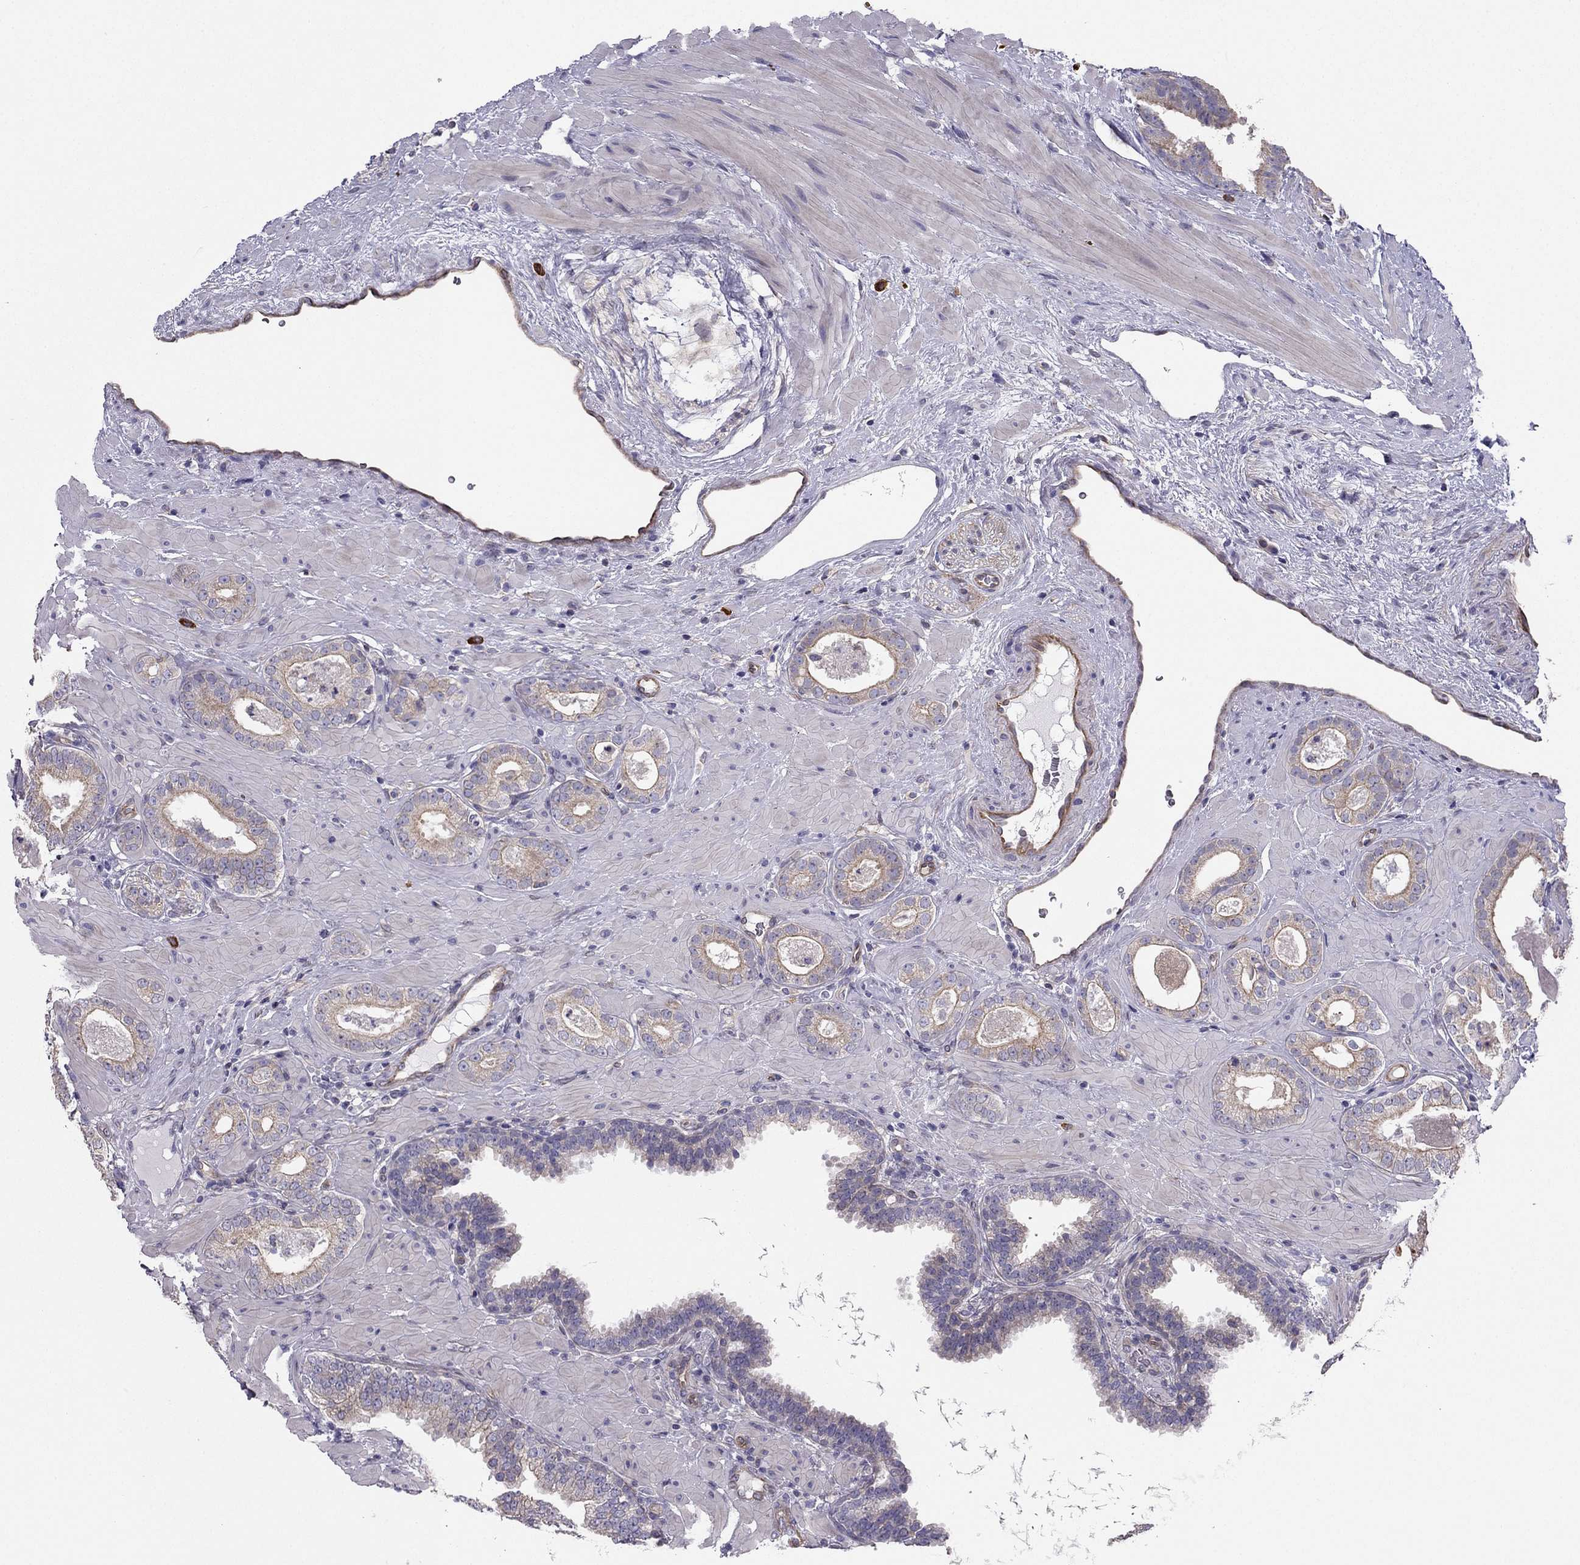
{"staining": {"intensity": "weak", "quantity": "25%-75%", "location": "cytoplasmic/membranous"}, "tissue": "prostate cancer", "cell_type": "Tumor cells", "image_type": "cancer", "snomed": [{"axis": "morphology", "description": "Adenocarcinoma, Low grade"}, {"axis": "topography", "description": "Prostate"}], "caption": "A brown stain labels weak cytoplasmic/membranous staining of a protein in human prostate low-grade adenocarcinoma tumor cells. The protein is stained brown, and the nuclei are stained in blue (DAB IHC with brightfield microscopy, high magnification).", "gene": "ENOX1", "patient": {"sex": "male", "age": 60}}